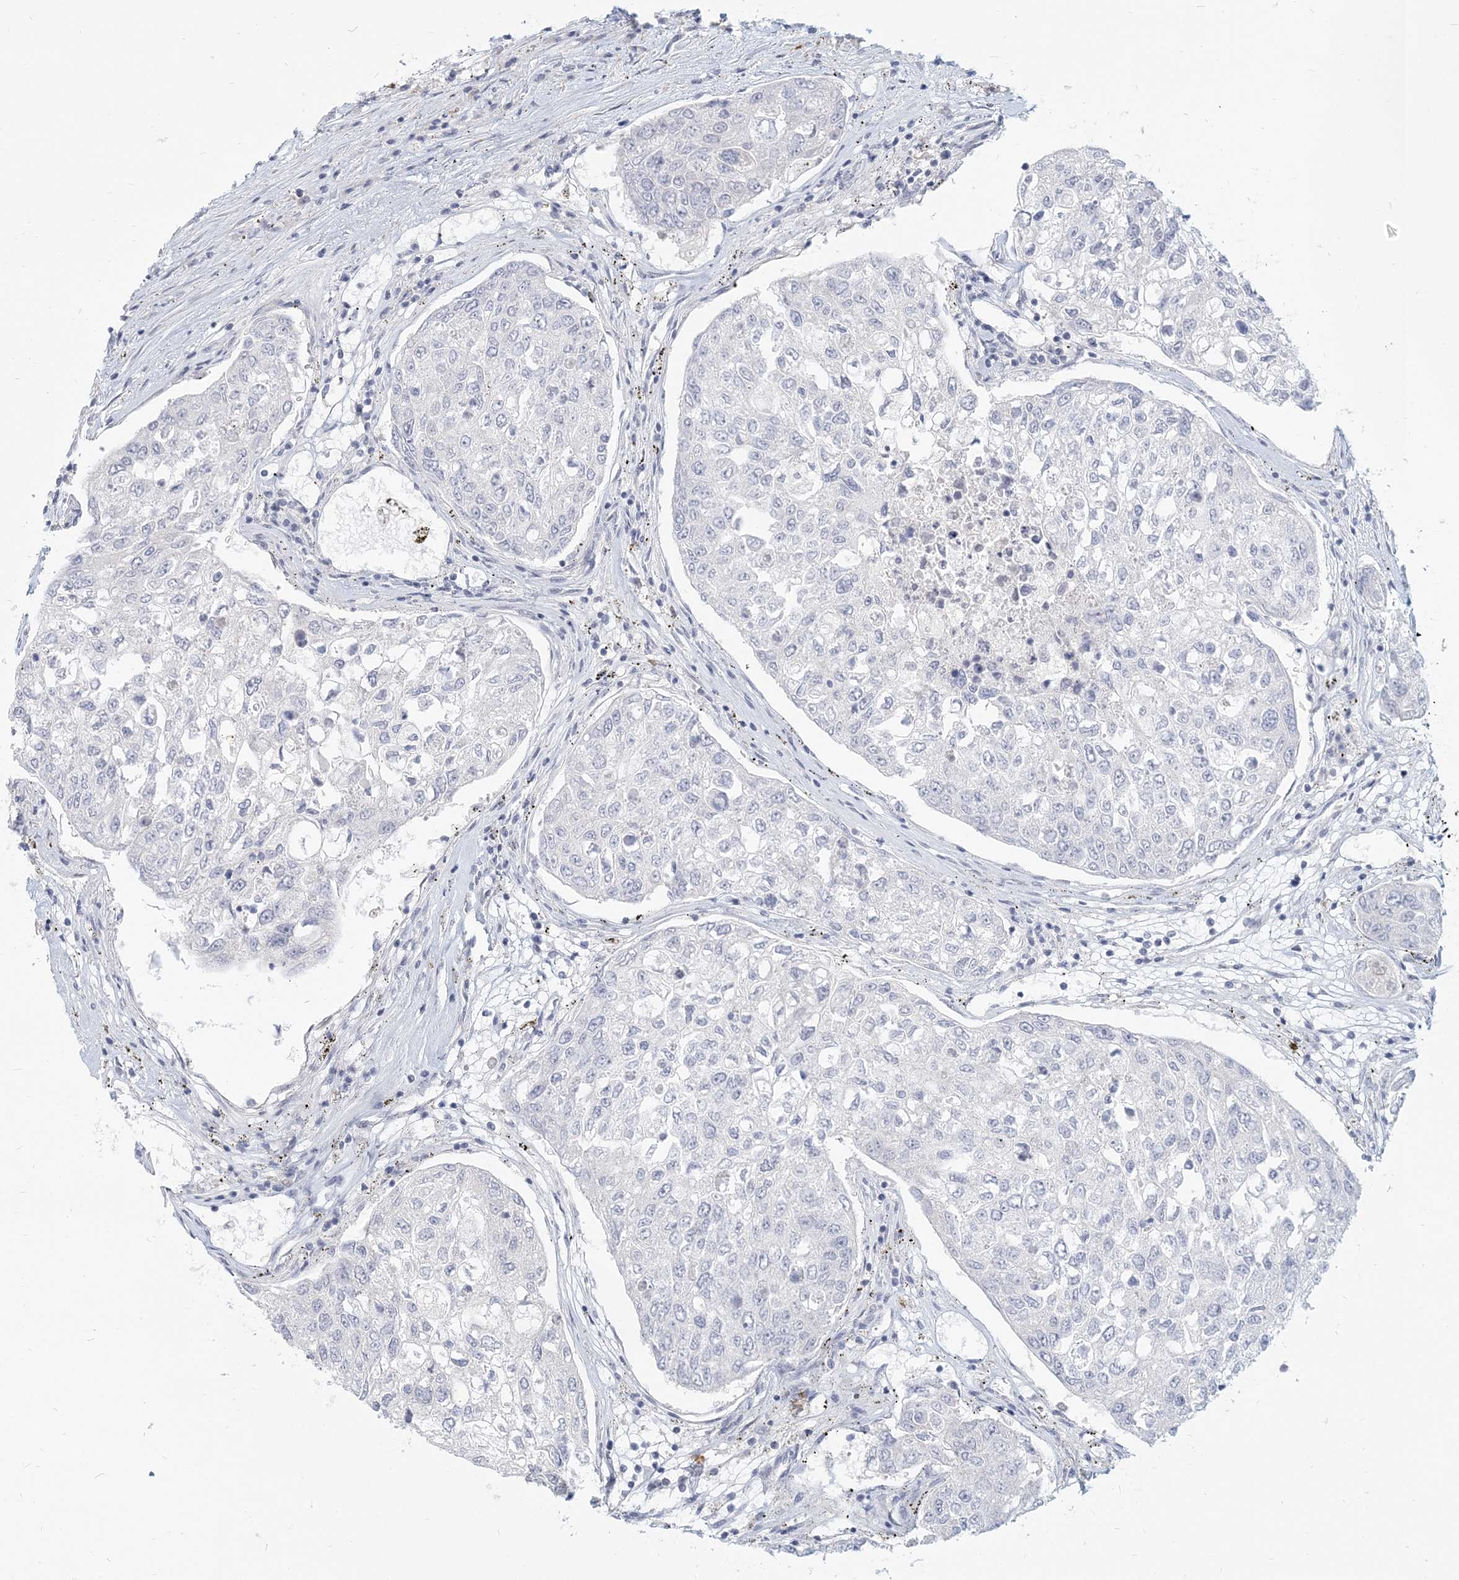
{"staining": {"intensity": "negative", "quantity": "none", "location": "none"}, "tissue": "urothelial cancer", "cell_type": "Tumor cells", "image_type": "cancer", "snomed": [{"axis": "morphology", "description": "Urothelial carcinoma, High grade"}, {"axis": "topography", "description": "Lymph node"}, {"axis": "topography", "description": "Urinary bladder"}], "caption": "Histopathology image shows no significant protein staining in tumor cells of urothelial cancer.", "gene": "GMPPA", "patient": {"sex": "male", "age": 51}}